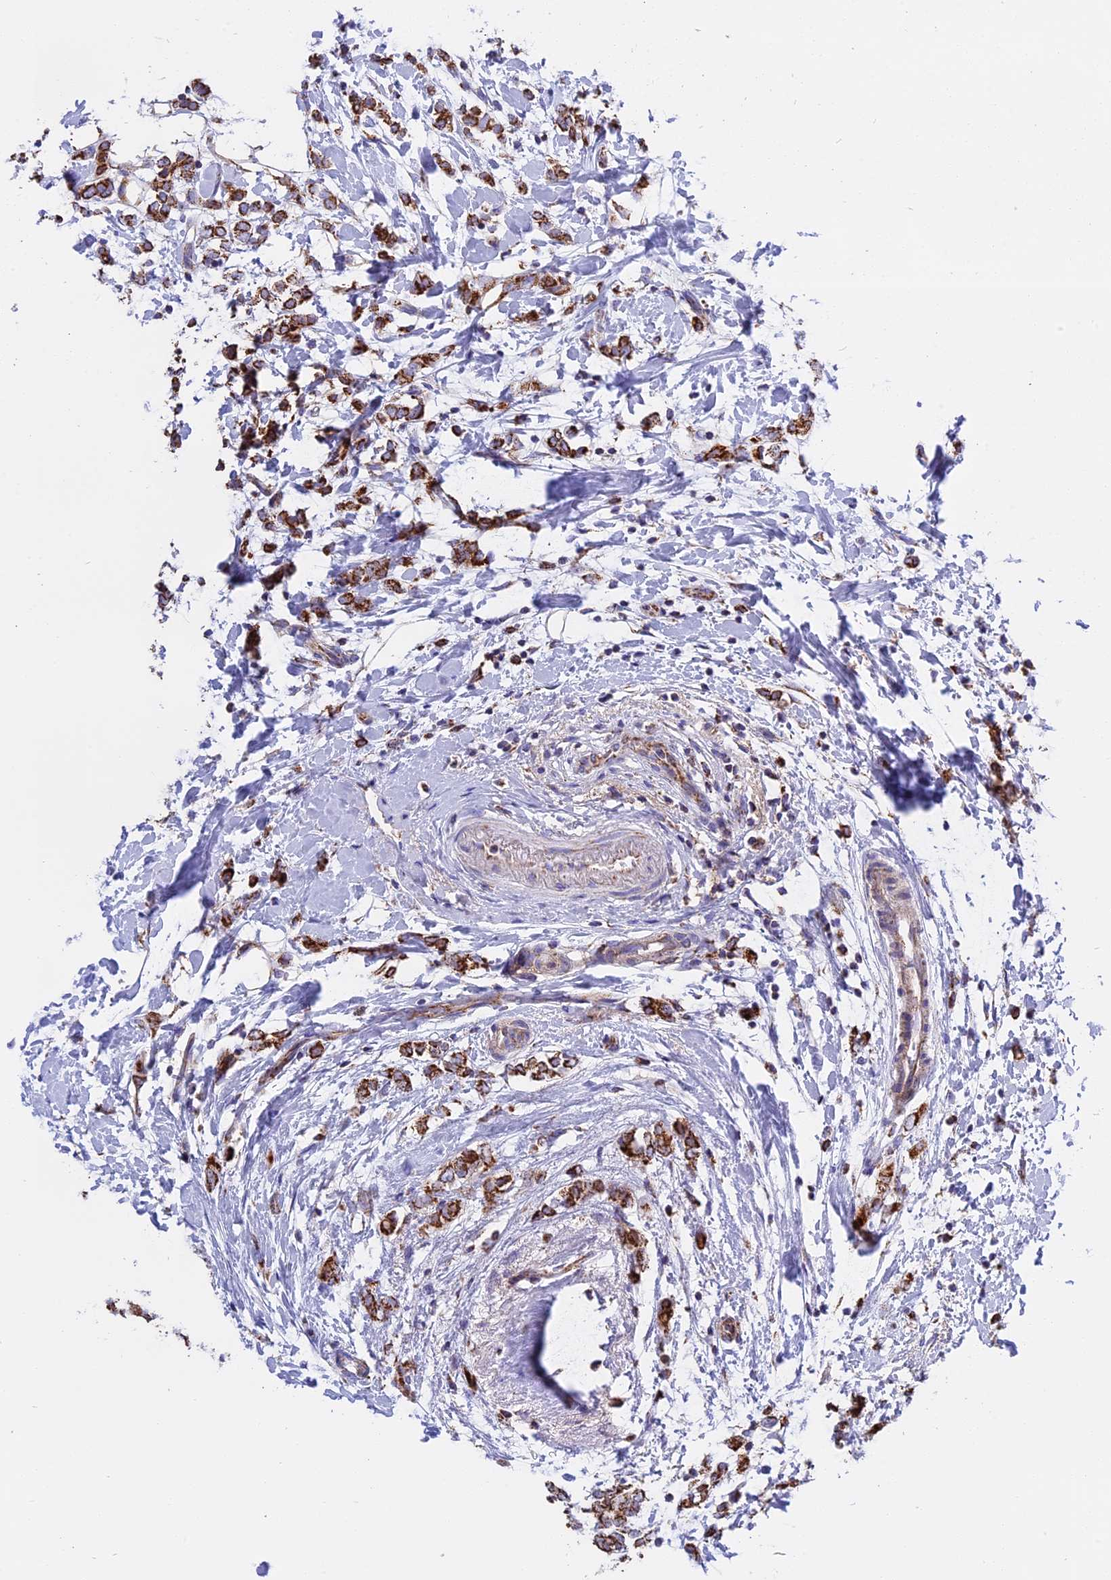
{"staining": {"intensity": "strong", "quantity": ">75%", "location": "cytoplasmic/membranous"}, "tissue": "breast cancer", "cell_type": "Tumor cells", "image_type": "cancer", "snomed": [{"axis": "morphology", "description": "Normal tissue, NOS"}, {"axis": "morphology", "description": "Lobular carcinoma"}, {"axis": "topography", "description": "Breast"}], "caption": "Tumor cells exhibit high levels of strong cytoplasmic/membranous staining in about >75% of cells in human lobular carcinoma (breast). Using DAB (3,3'-diaminobenzidine) (brown) and hematoxylin (blue) stains, captured at high magnification using brightfield microscopy.", "gene": "MRPS34", "patient": {"sex": "female", "age": 47}}